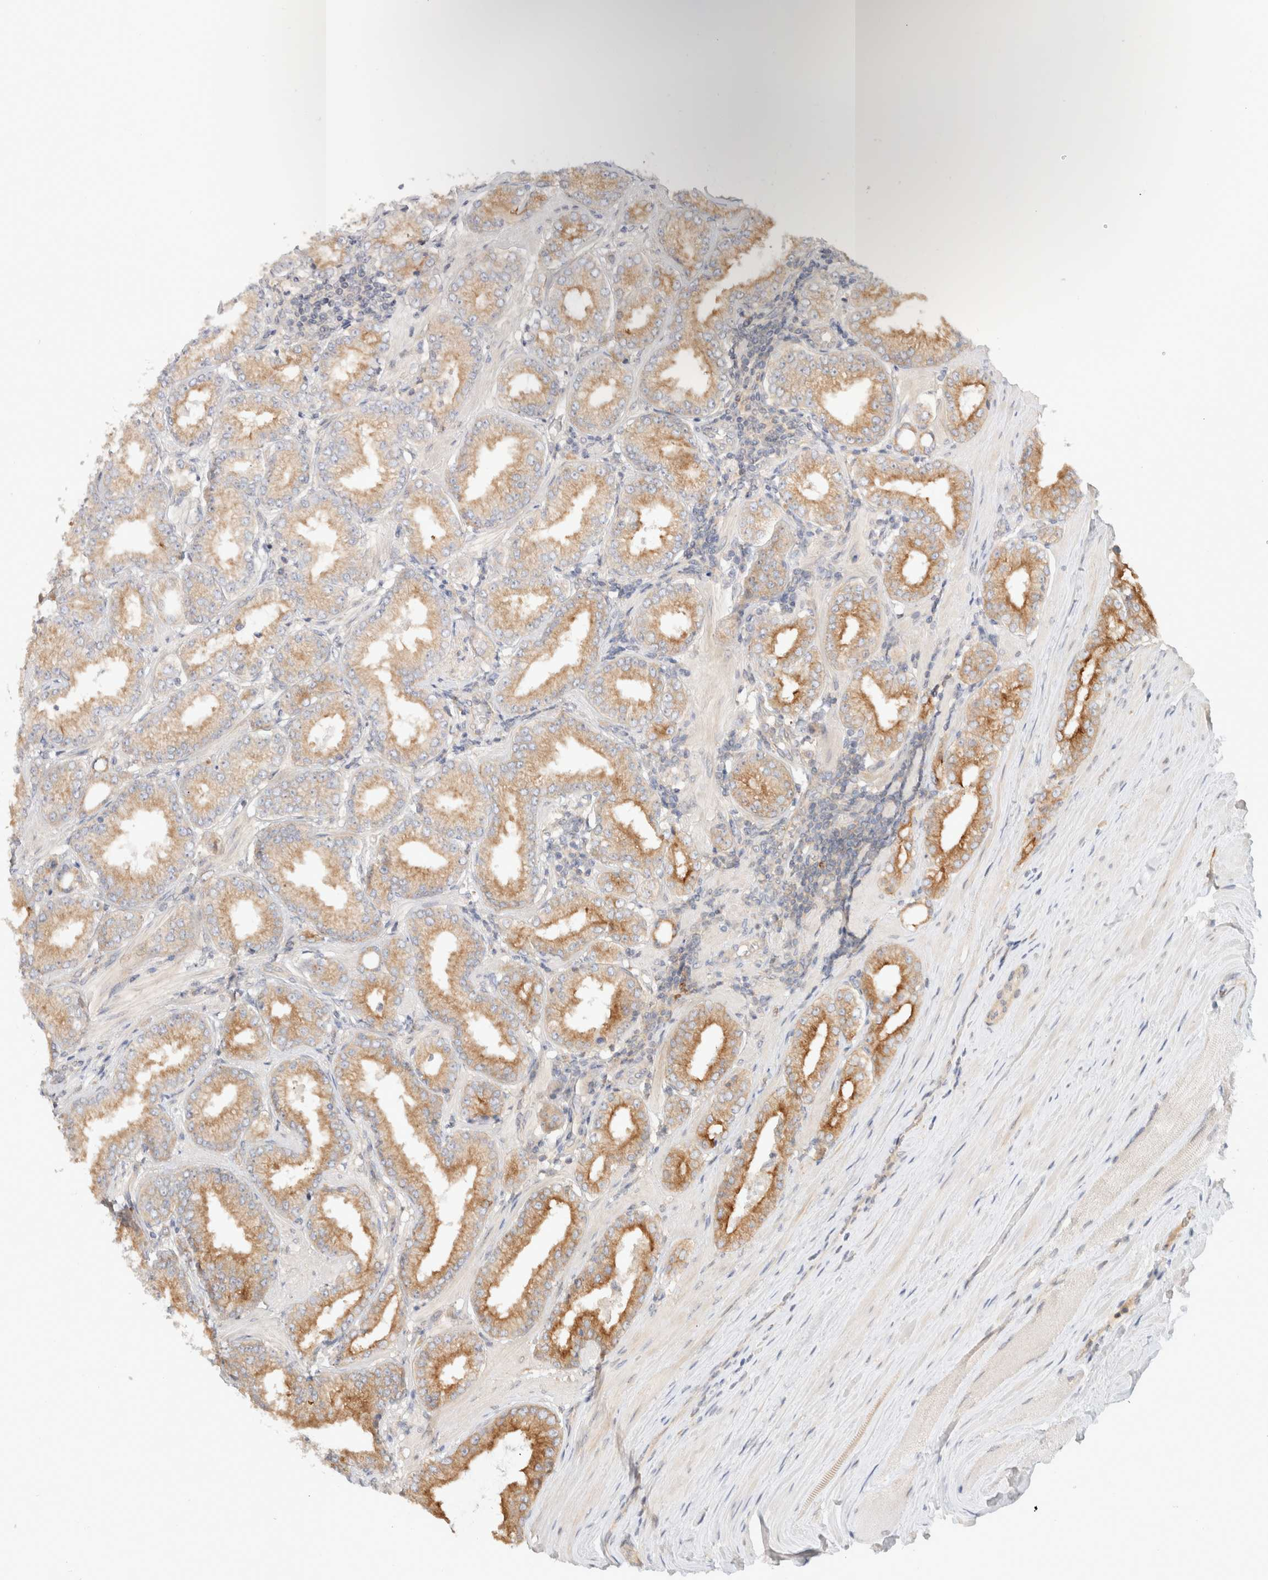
{"staining": {"intensity": "moderate", "quantity": ">75%", "location": "cytoplasmic/membranous"}, "tissue": "prostate cancer", "cell_type": "Tumor cells", "image_type": "cancer", "snomed": [{"axis": "morphology", "description": "Adenocarcinoma, Low grade"}, {"axis": "topography", "description": "Prostate"}], "caption": "Immunohistochemistry (IHC) micrograph of neoplastic tissue: prostate cancer stained using immunohistochemistry (IHC) displays medium levels of moderate protein expression localized specifically in the cytoplasmic/membranous of tumor cells, appearing as a cytoplasmic/membranous brown color.", "gene": "MARK3", "patient": {"sex": "male", "age": 62}}